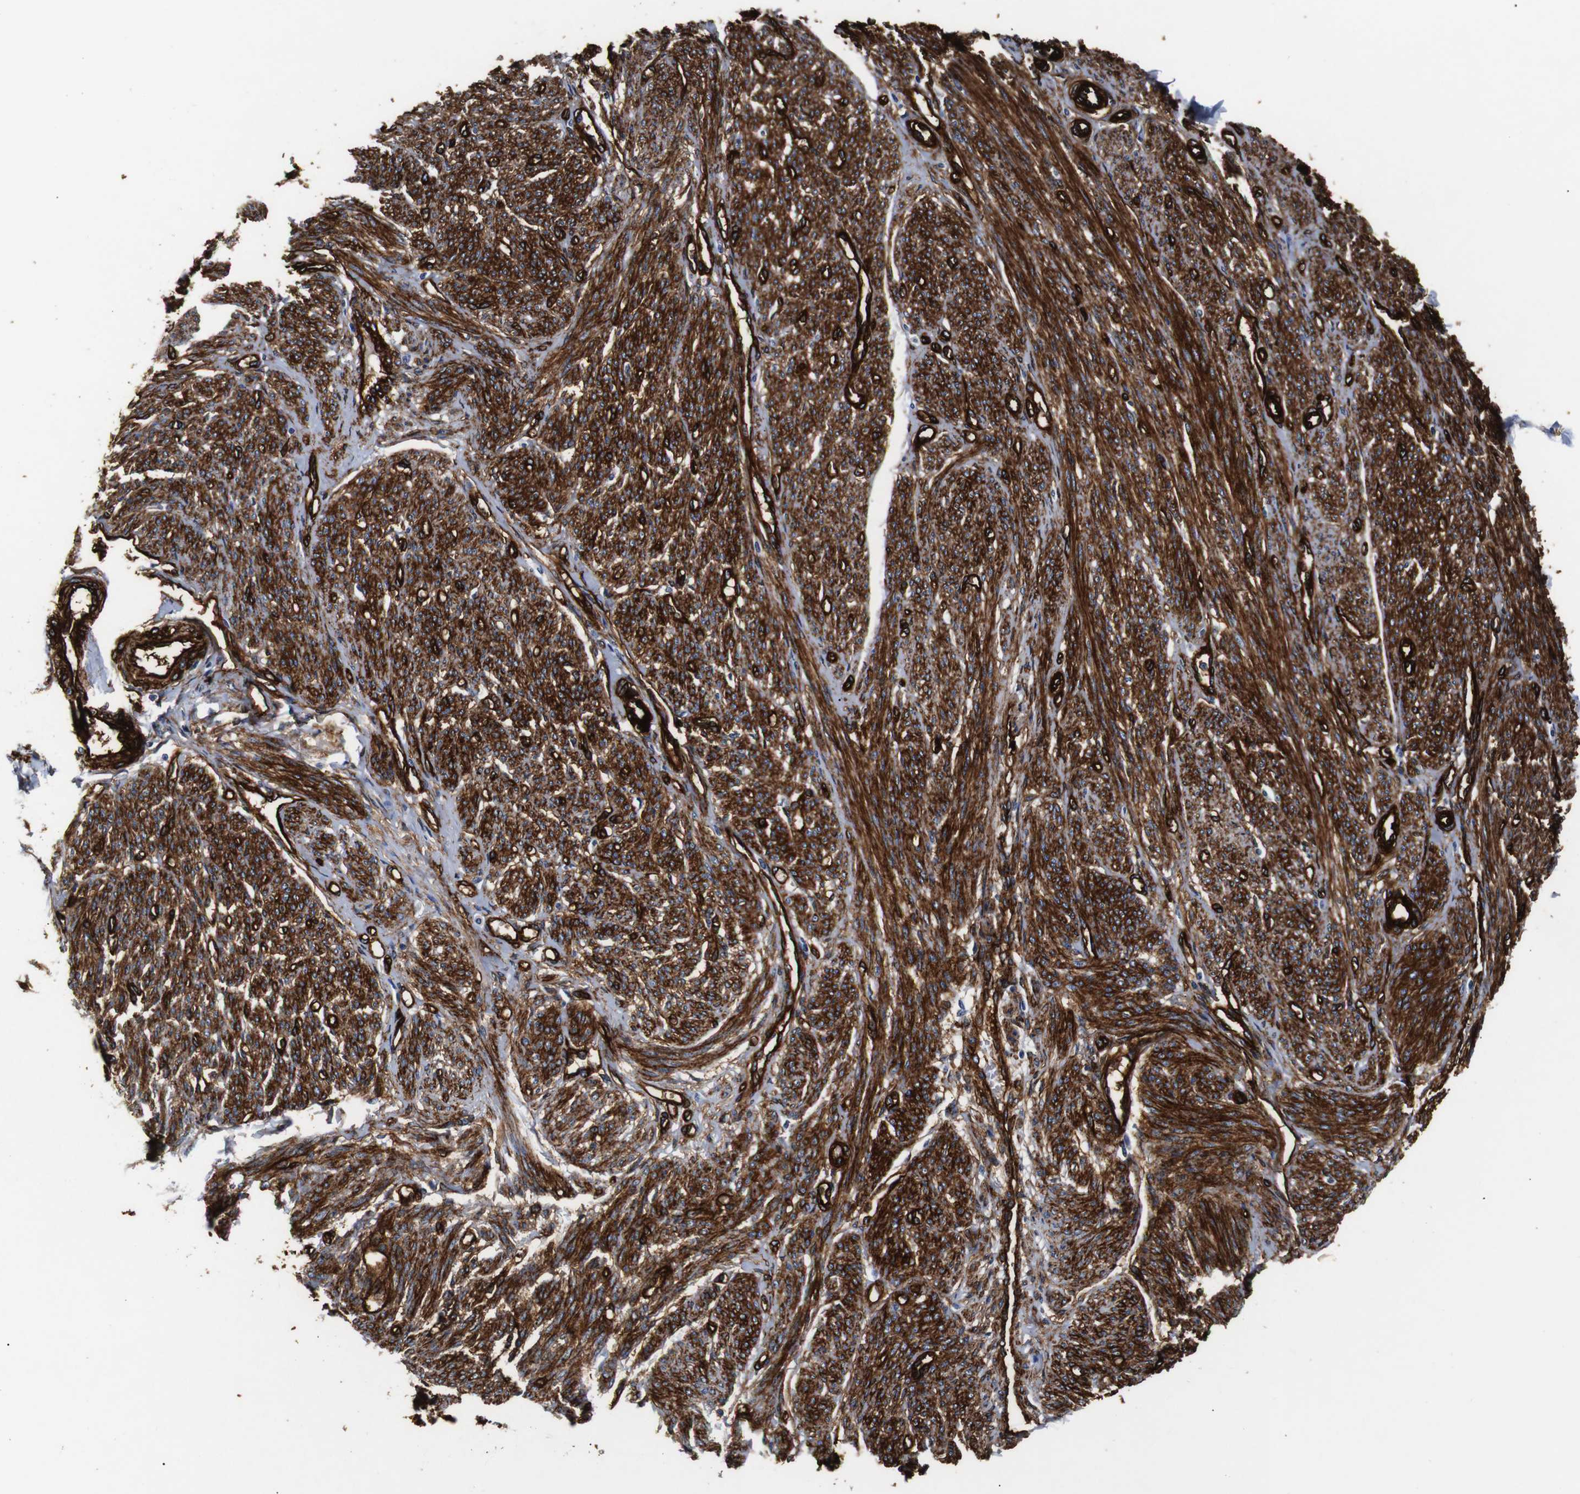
{"staining": {"intensity": "strong", "quantity": ">75%", "location": "cytoplasmic/membranous"}, "tissue": "smooth muscle", "cell_type": "Smooth muscle cells", "image_type": "normal", "snomed": [{"axis": "morphology", "description": "Normal tissue, NOS"}, {"axis": "topography", "description": "Smooth muscle"}], "caption": "Smooth muscle stained with a brown dye reveals strong cytoplasmic/membranous positive positivity in about >75% of smooth muscle cells.", "gene": "CAV2", "patient": {"sex": "female", "age": 65}}